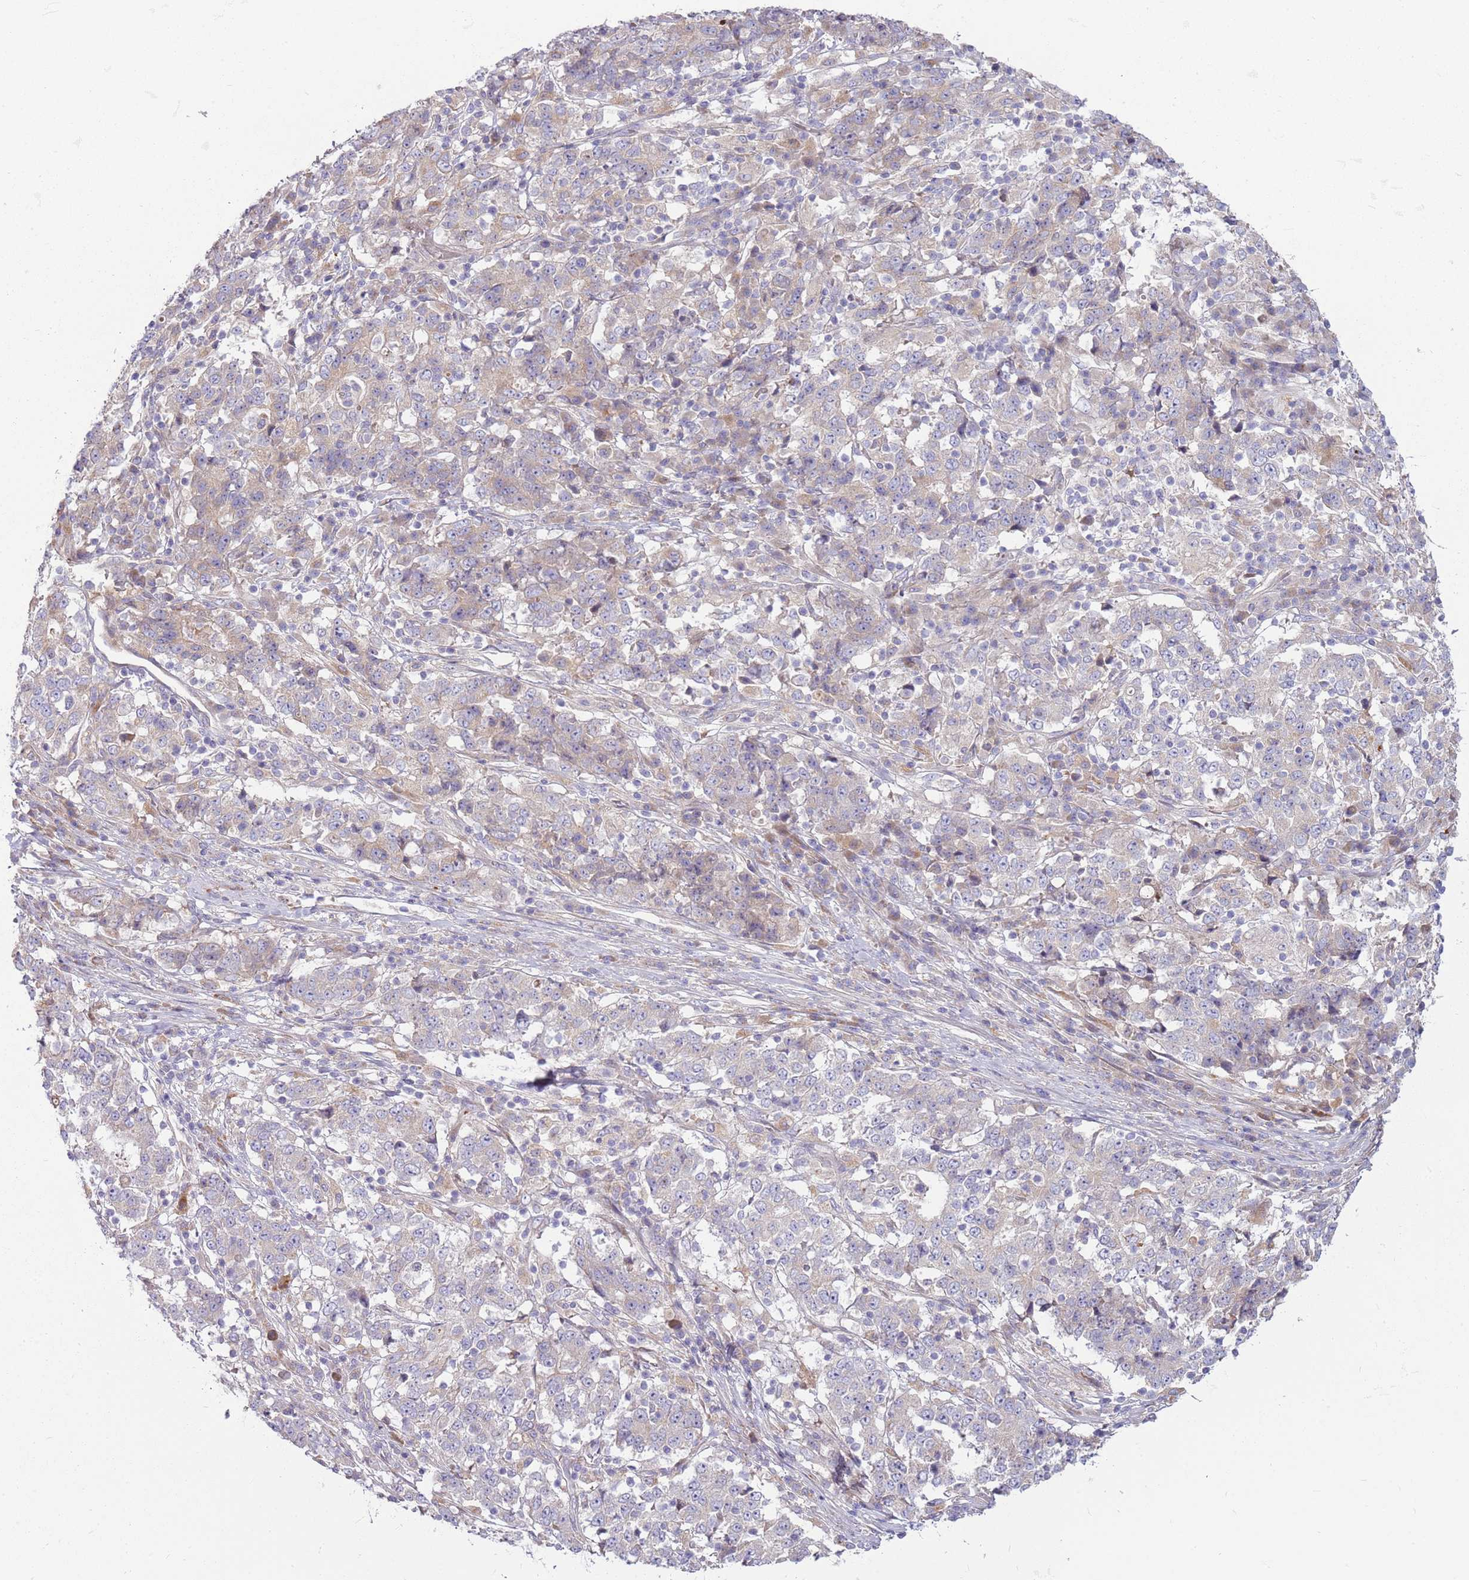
{"staining": {"intensity": "weak", "quantity": "<25%", "location": "cytoplasmic/membranous"}, "tissue": "stomach cancer", "cell_type": "Tumor cells", "image_type": "cancer", "snomed": [{"axis": "morphology", "description": "Adenocarcinoma, NOS"}, {"axis": "topography", "description": "Stomach"}], "caption": "This is an immunohistochemistry histopathology image of human stomach cancer (adenocarcinoma). There is no positivity in tumor cells.", "gene": "EMC1", "patient": {"sex": "male", "age": 59}}